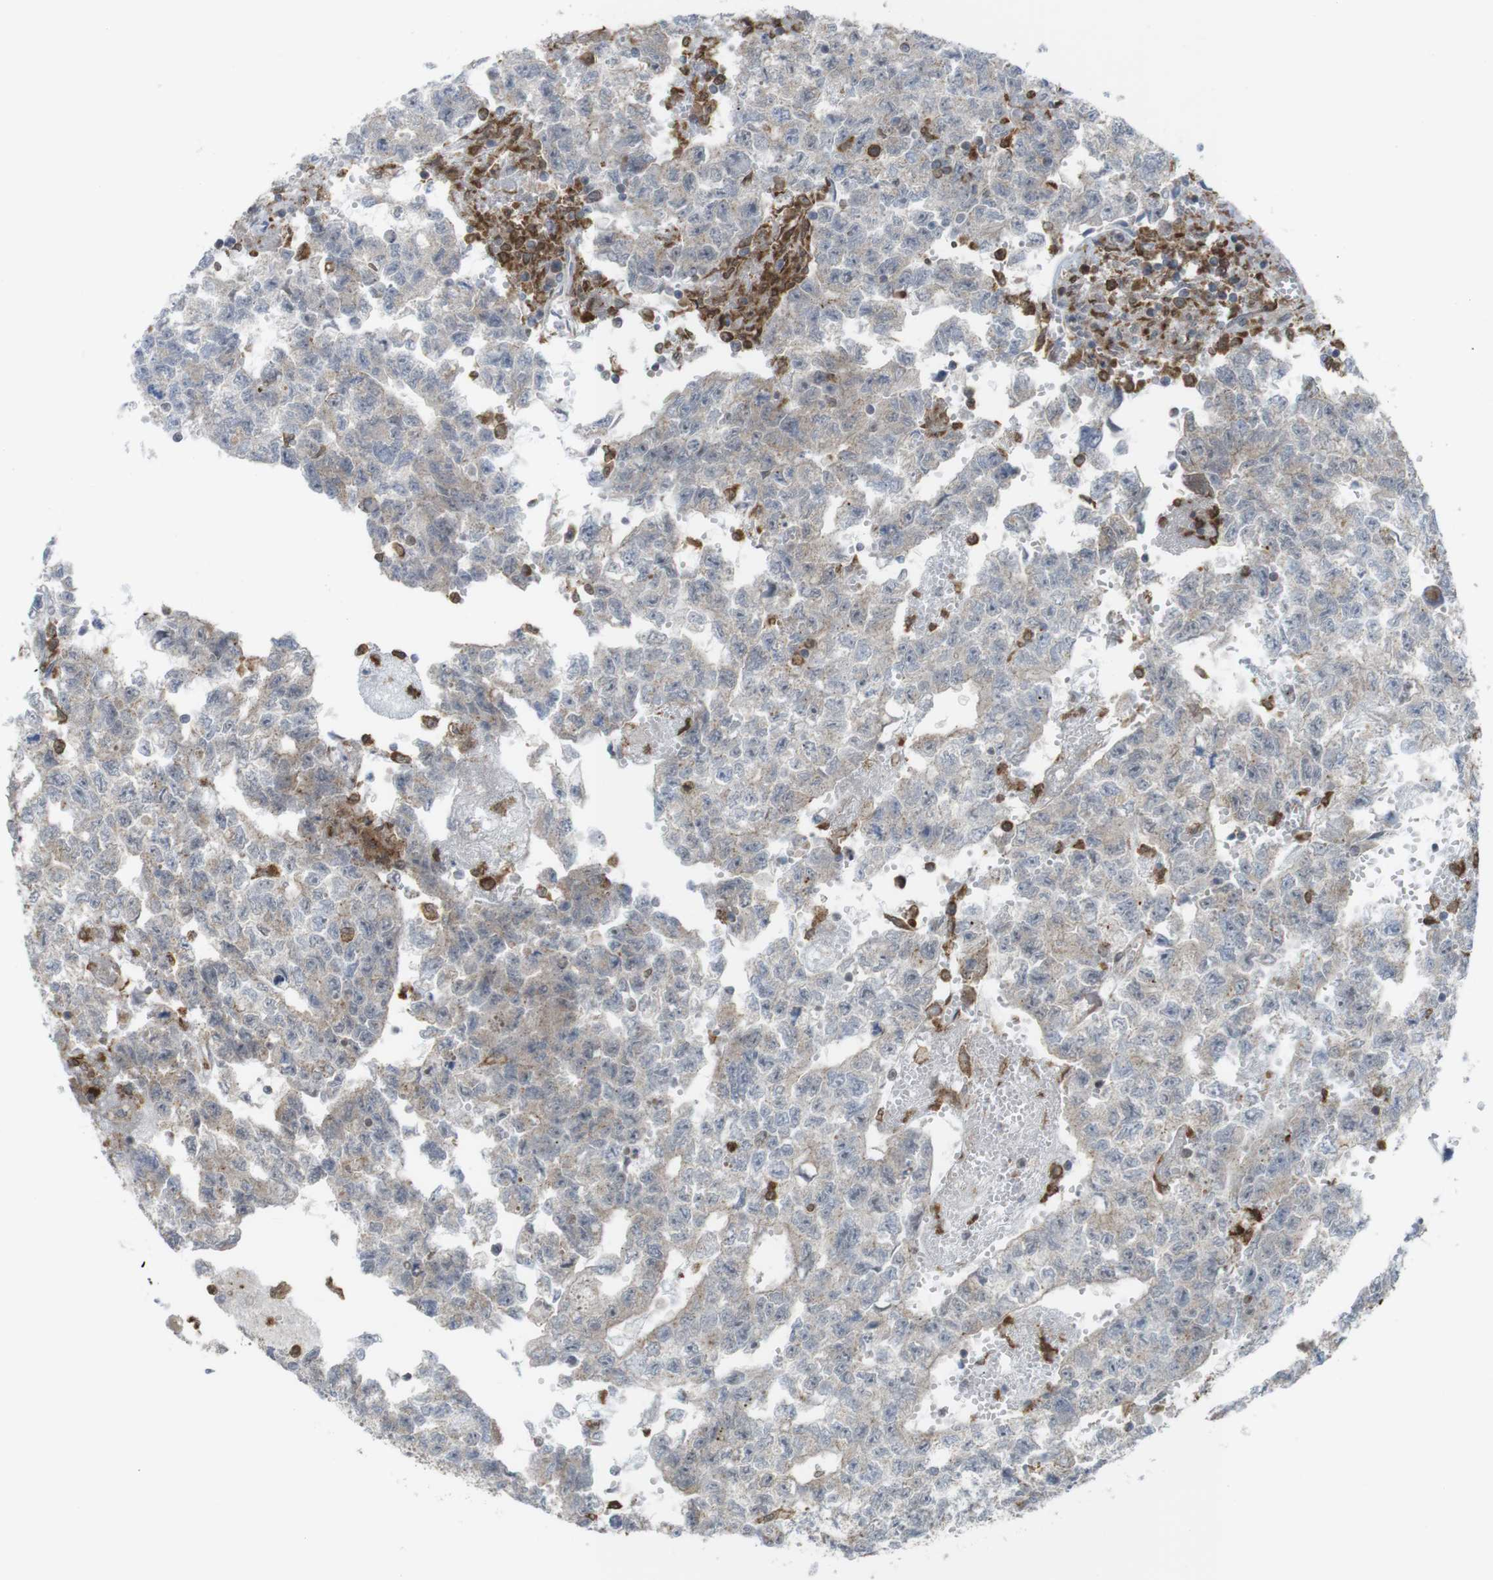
{"staining": {"intensity": "weak", "quantity": ">75%", "location": "cytoplasmic/membranous"}, "tissue": "testis cancer", "cell_type": "Tumor cells", "image_type": "cancer", "snomed": [{"axis": "morphology", "description": "Seminoma, NOS"}, {"axis": "morphology", "description": "Carcinoma, Embryonal, NOS"}, {"axis": "topography", "description": "Testis"}], "caption": "DAB immunohistochemical staining of embryonal carcinoma (testis) demonstrates weak cytoplasmic/membranous protein staining in about >75% of tumor cells. Immunohistochemistry (ihc) stains the protein of interest in brown and the nuclei are stained blue.", "gene": "PRKCD", "patient": {"sex": "male", "age": 38}}